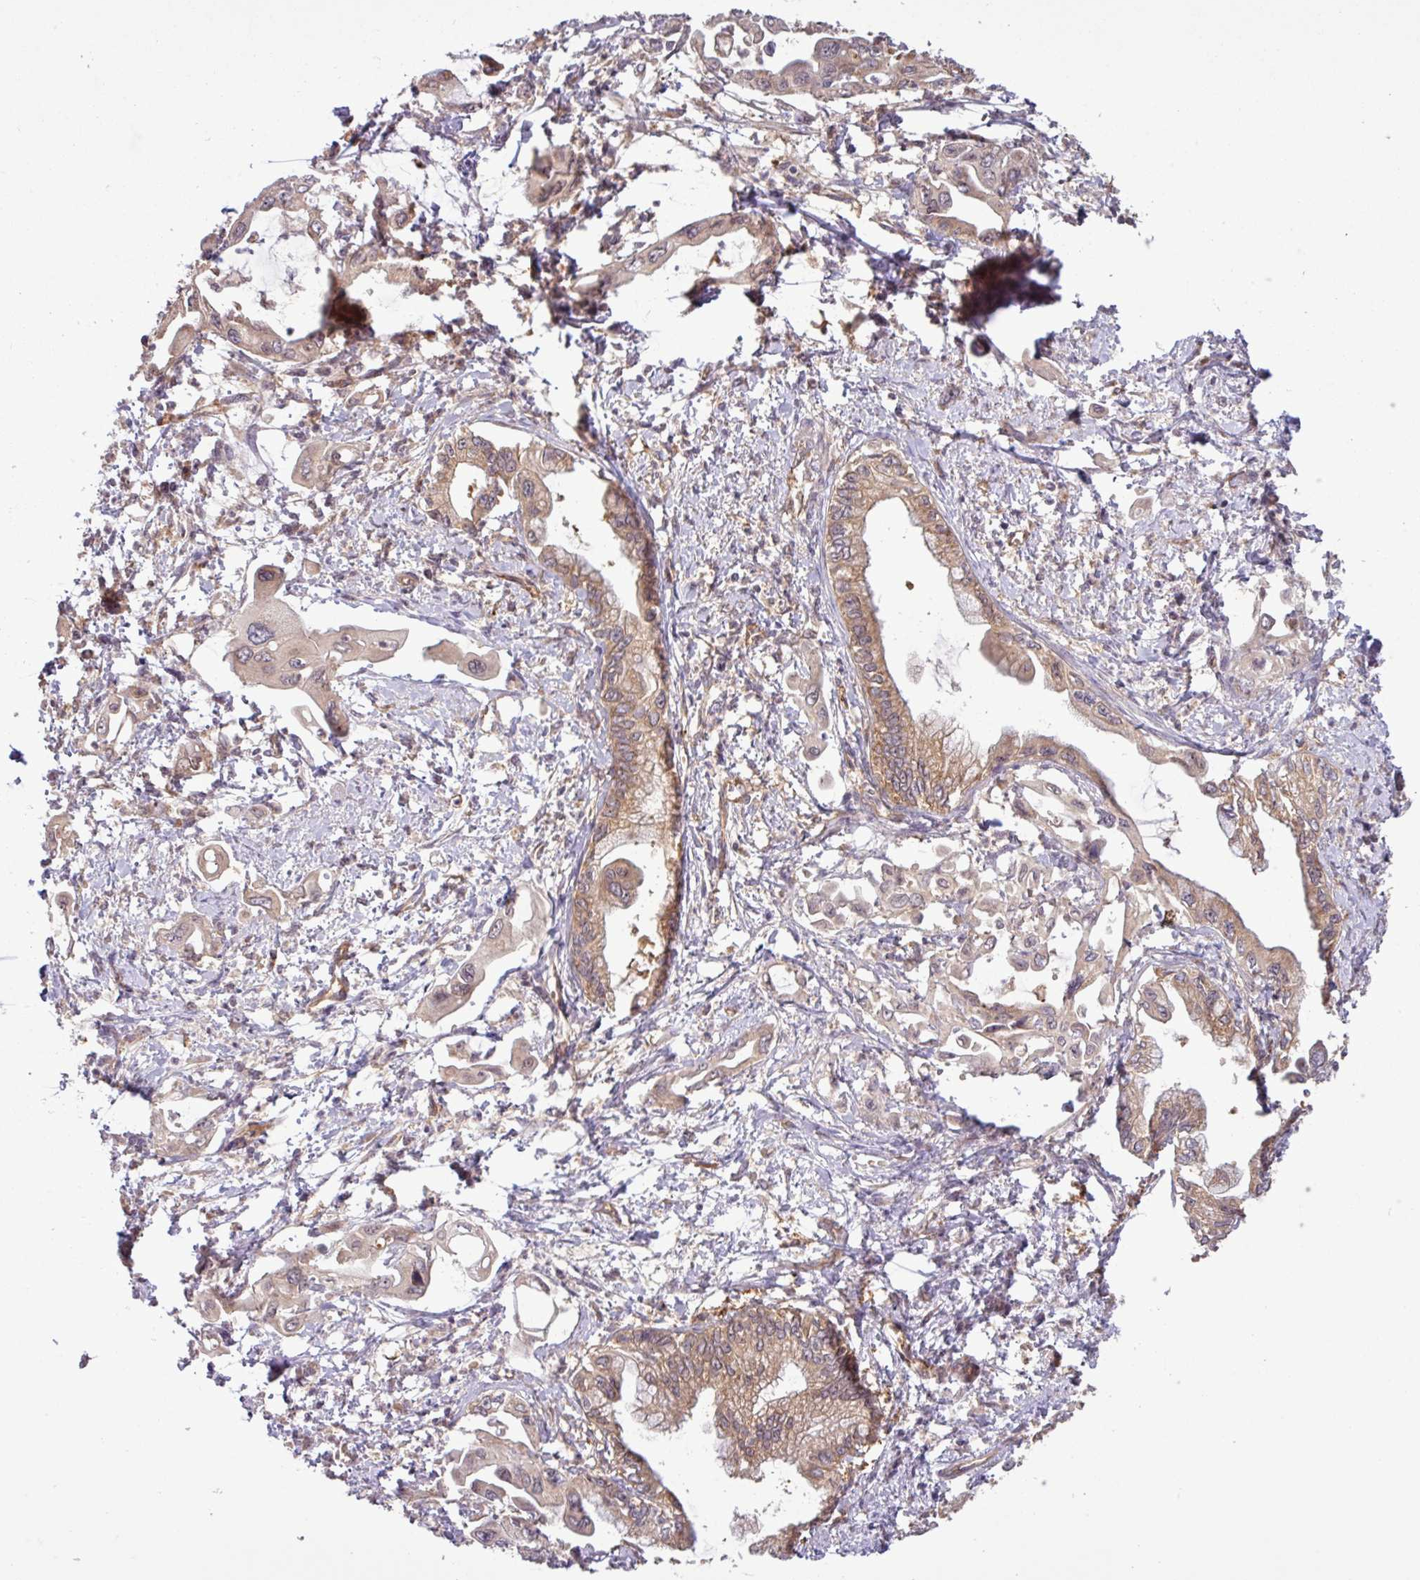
{"staining": {"intensity": "moderate", "quantity": ">75%", "location": "cytoplasmic/membranous"}, "tissue": "pancreatic cancer", "cell_type": "Tumor cells", "image_type": "cancer", "snomed": [{"axis": "morphology", "description": "Adenocarcinoma, NOS"}, {"axis": "topography", "description": "Pancreas"}], "caption": "An immunohistochemistry histopathology image of tumor tissue is shown. Protein staining in brown highlights moderate cytoplasmic/membranous positivity in pancreatic cancer (adenocarcinoma) within tumor cells.", "gene": "SIRPB2", "patient": {"sex": "male", "age": 61}}